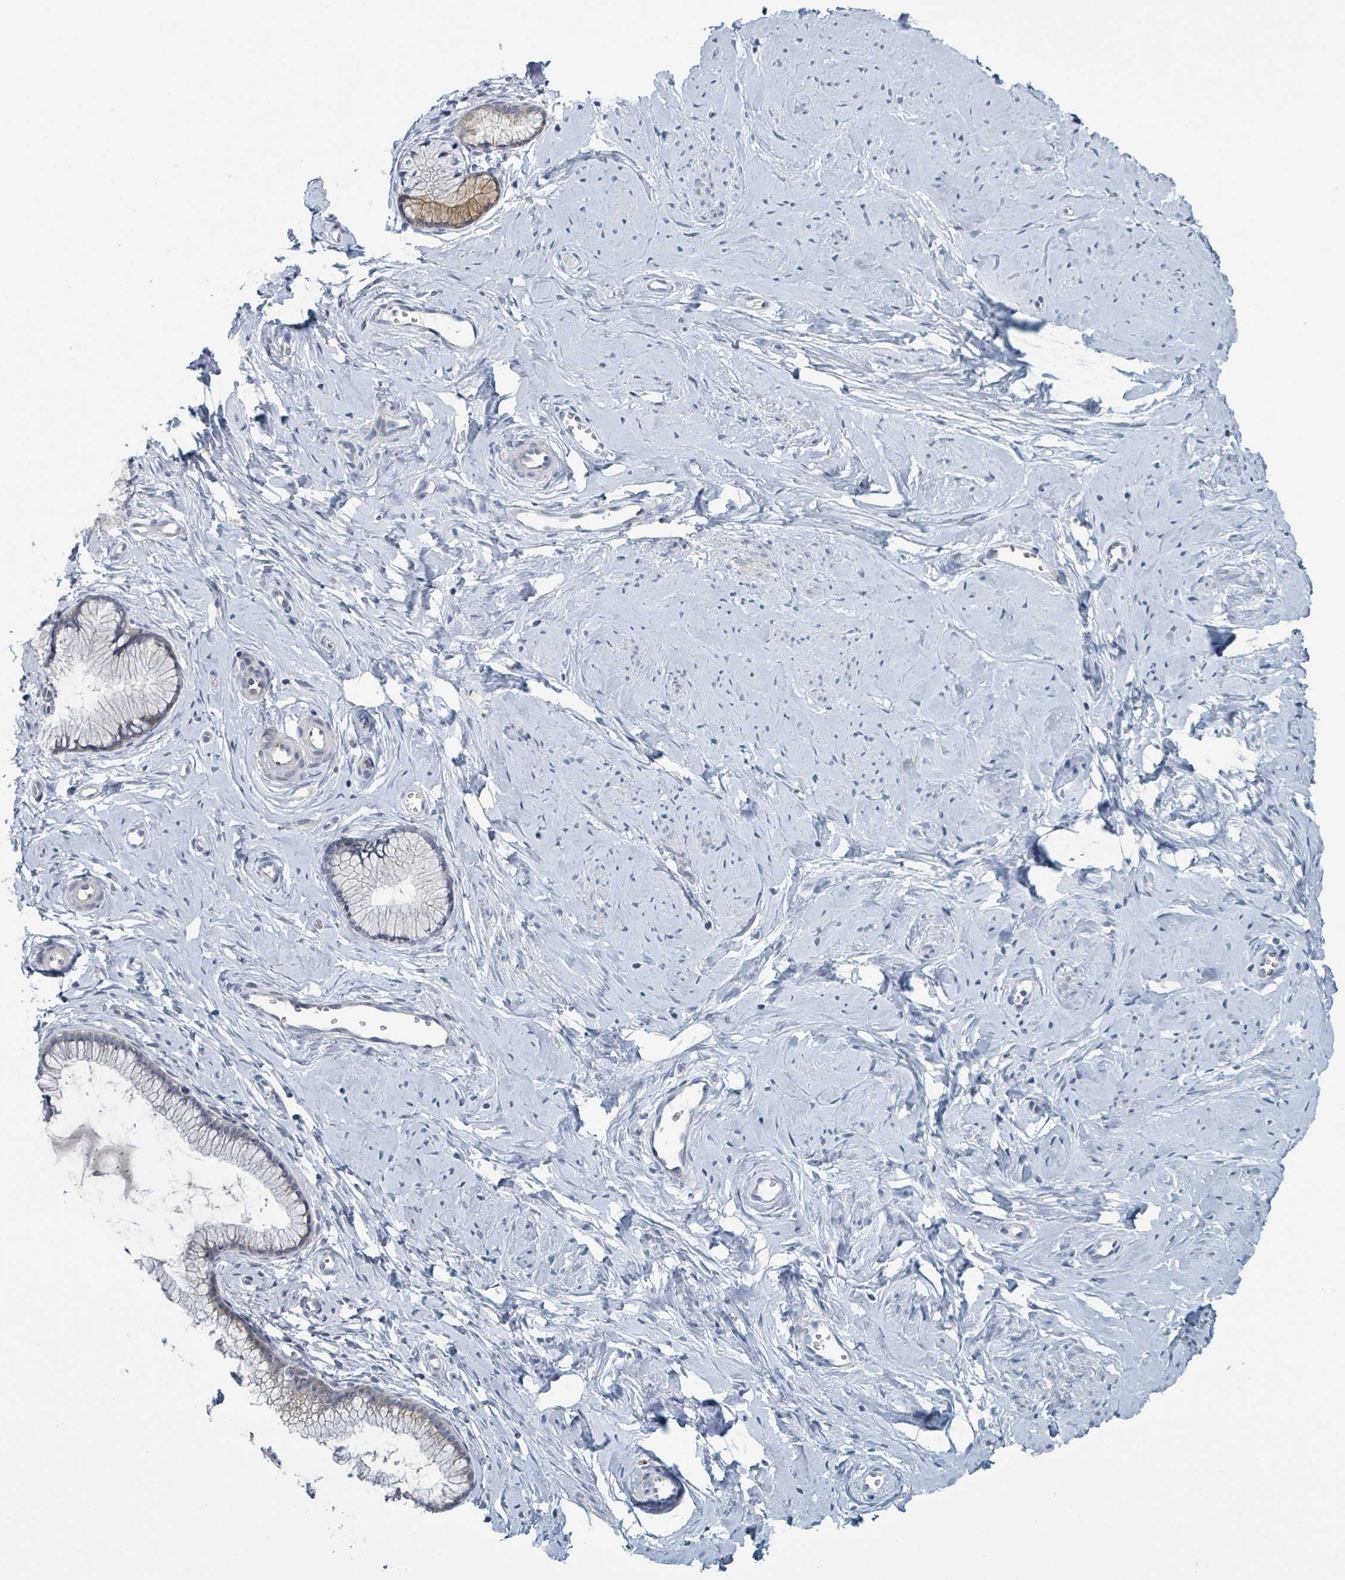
{"staining": {"intensity": "weak", "quantity": "25%-75%", "location": "cytoplasmic/membranous"}, "tissue": "cervix", "cell_type": "Glandular cells", "image_type": "normal", "snomed": [{"axis": "morphology", "description": "Normal tissue, NOS"}, {"axis": "topography", "description": "Cervix"}], "caption": "Protein staining of benign cervix reveals weak cytoplasmic/membranous positivity in approximately 25%-75% of glandular cells.", "gene": "ANKRD55", "patient": {"sex": "female", "age": 40}}